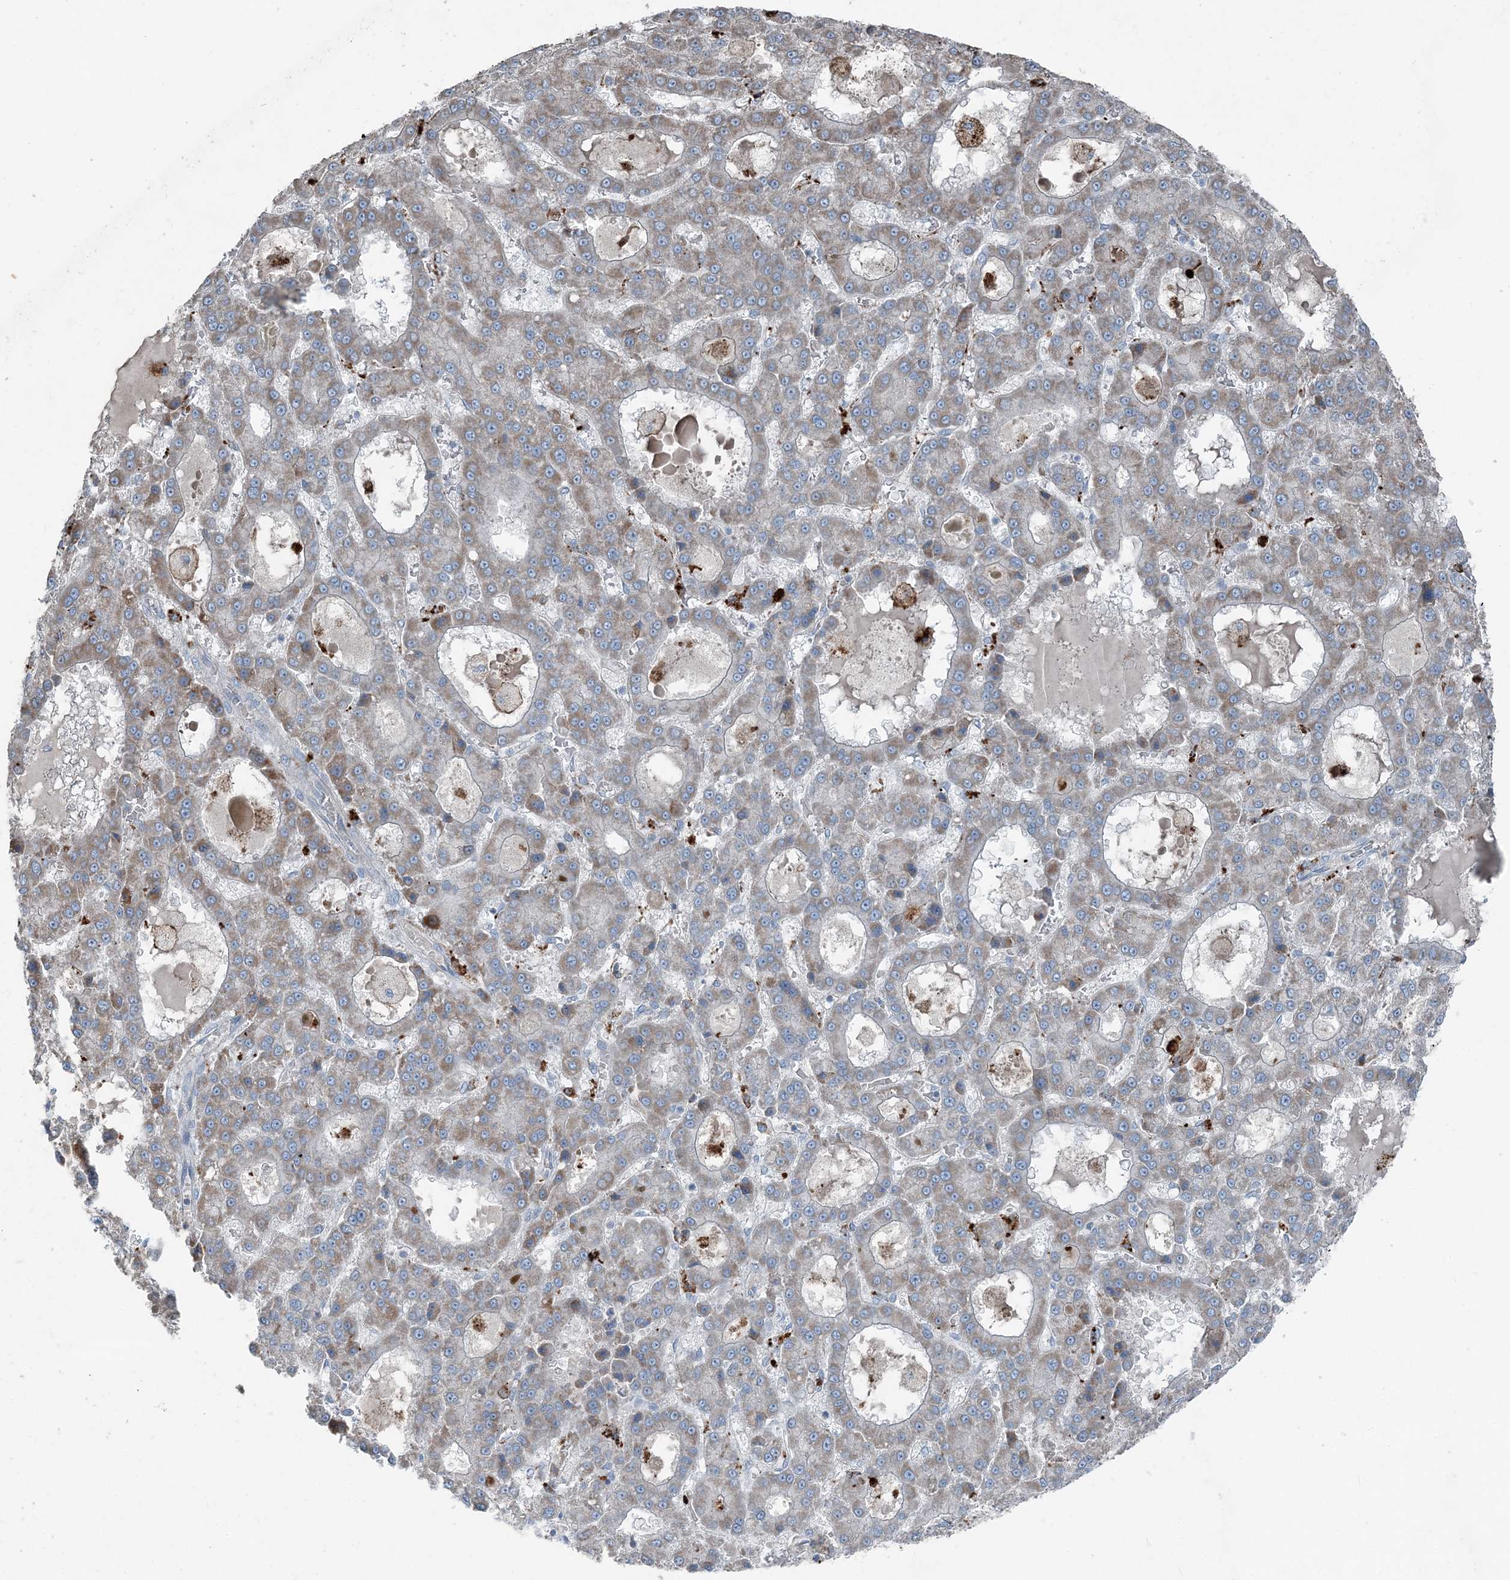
{"staining": {"intensity": "weak", "quantity": "25%-75%", "location": "cytoplasmic/membranous"}, "tissue": "liver cancer", "cell_type": "Tumor cells", "image_type": "cancer", "snomed": [{"axis": "morphology", "description": "Carcinoma, Hepatocellular, NOS"}, {"axis": "topography", "description": "Liver"}], "caption": "Human liver cancer (hepatocellular carcinoma) stained for a protein (brown) shows weak cytoplasmic/membranous positive staining in approximately 25%-75% of tumor cells.", "gene": "KY", "patient": {"sex": "male", "age": 70}}